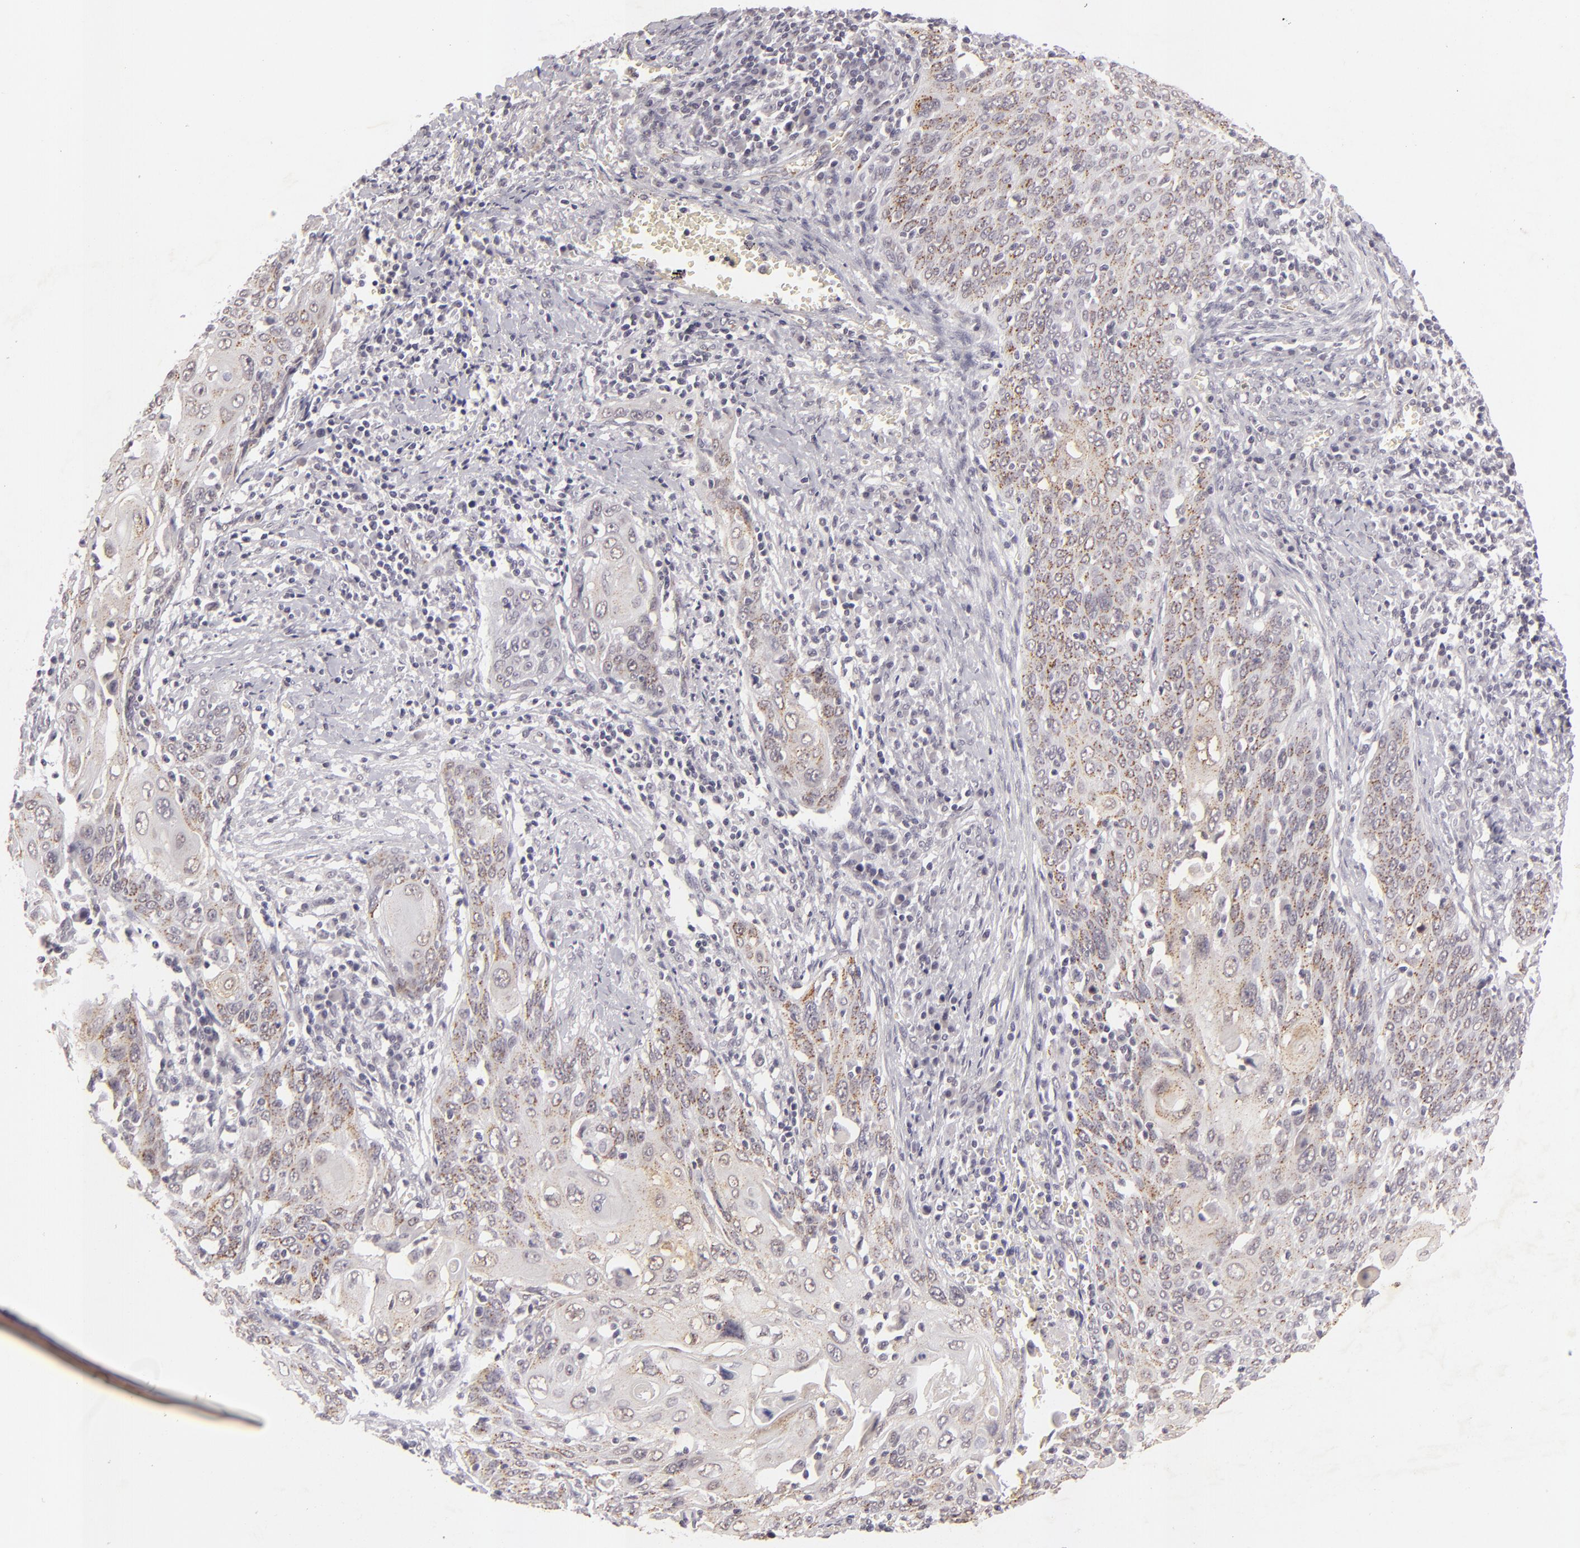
{"staining": {"intensity": "weak", "quantity": "25%-75%", "location": "cytoplasmic/membranous"}, "tissue": "cervical cancer", "cell_type": "Tumor cells", "image_type": "cancer", "snomed": [{"axis": "morphology", "description": "Squamous cell carcinoma, NOS"}, {"axis": "topography", "description": "Cervix"}], "caption": "An immunohistochemistry (IHC) histopathology image of tumor tissue is shown. Protein staining in brown highlights weak cytoplasmic/membranous positivity in cervical squamous cell carcinoma within tumor cells. The staining was performed using DAB to visualize the protein expression in brown, while the nuclei were stained in blue with hematoxylin (Magnification: 20x).", "gene": "CBX3", "patient": {"sex": "female", "age": 54}}